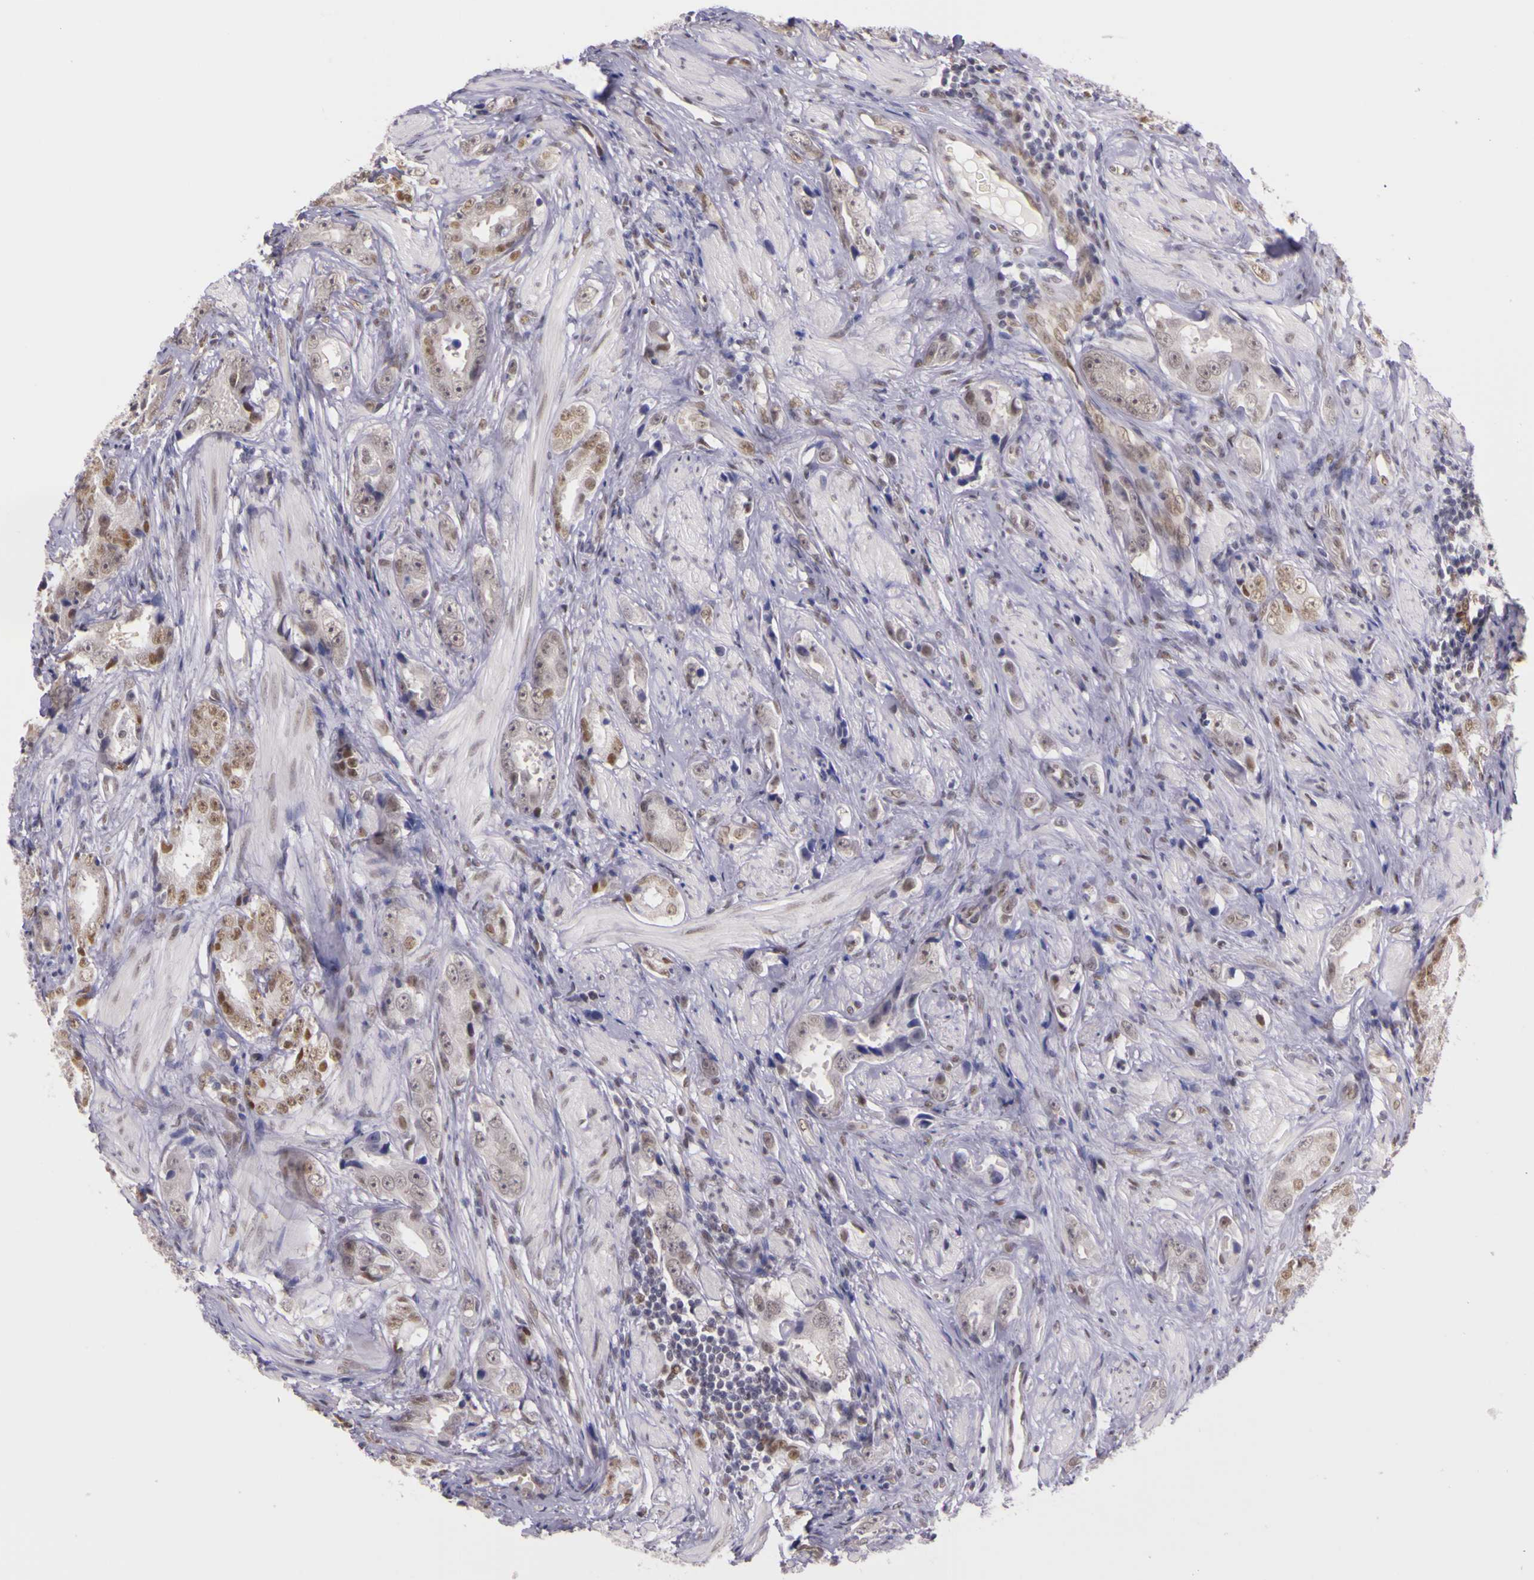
{"staining": {"intensity": "weak", "quantity": ">75%", "location": "nuclear"}, "tissue": "prostate cancer", "cell_type": "Tumor cells", "image_type": "cancer", "snomed": [{"axis": "morphology", "description": "Adenocarcinoma, Medium grade"}, {"axis": "topography", "description": "Prostate"}], "caption": "Human prostate adenocarcinoma (medium-grade) stained with a brown dye demonstrates weak nuclear positive expression in about >75% of tumor cells.", "gene": "WDR13", "patient": {"sex": "male", "age": 53}}